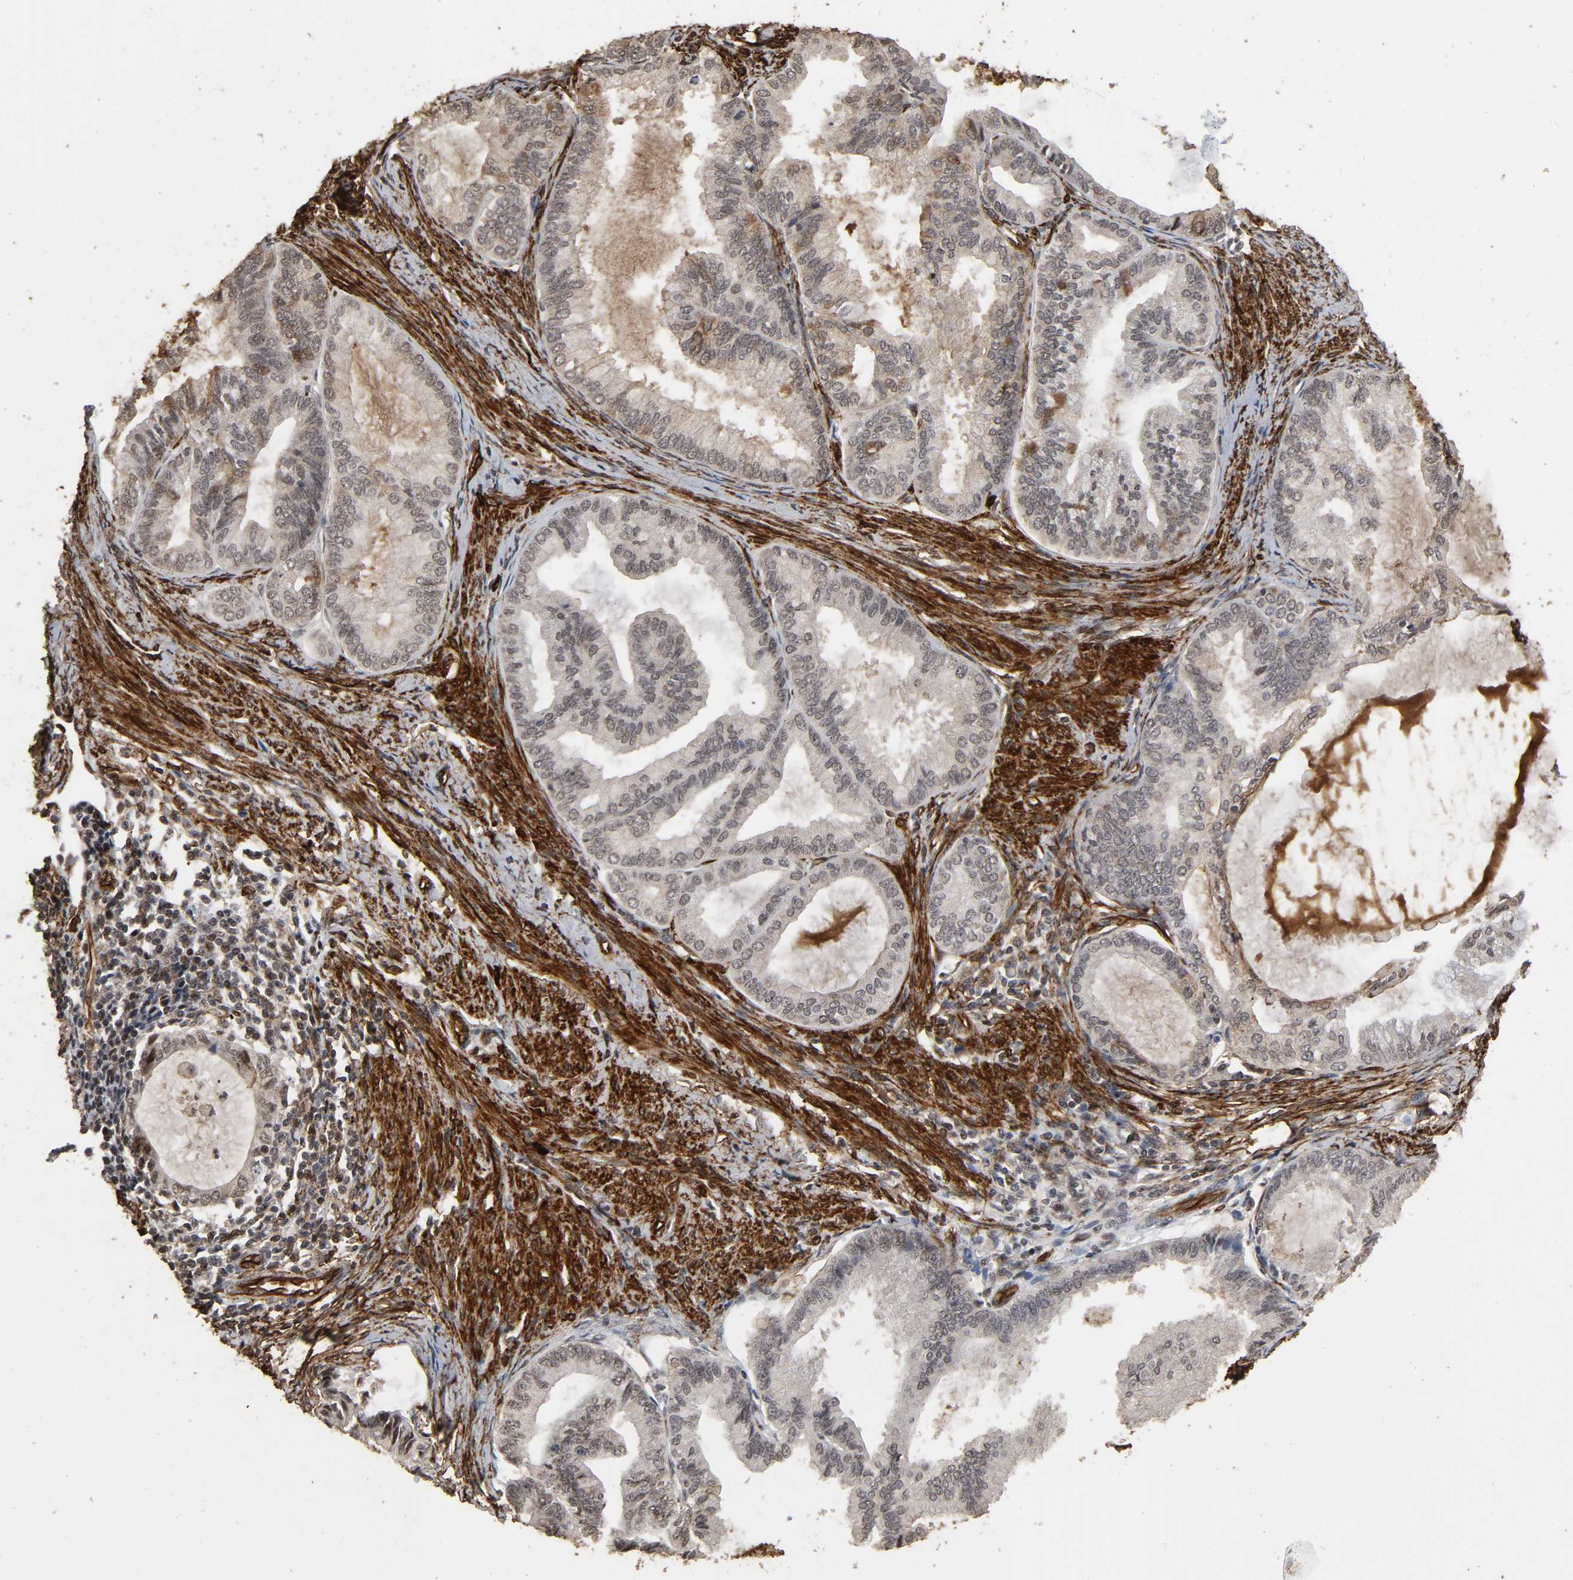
{"staining": {"intensity": "weak", "quantity": ">75%", "location": "cytoplasmic/membranous,nuclear"}, "tissue": "endometrial cancer", "cell_type": "Tumor cells", "image_type": "cancer", "snomed": [{"axis": "morphology", "description": "Adenocarcinoma, NOS"}, {"axis": "topography", "description": "Endometrium"}], "caption": "Human endometrial cancer stained with a protein marker demonstrates weak staining in tumor cells.", "gene": "AHNAK2", "patient": {"sex": "female", "age": 86}}